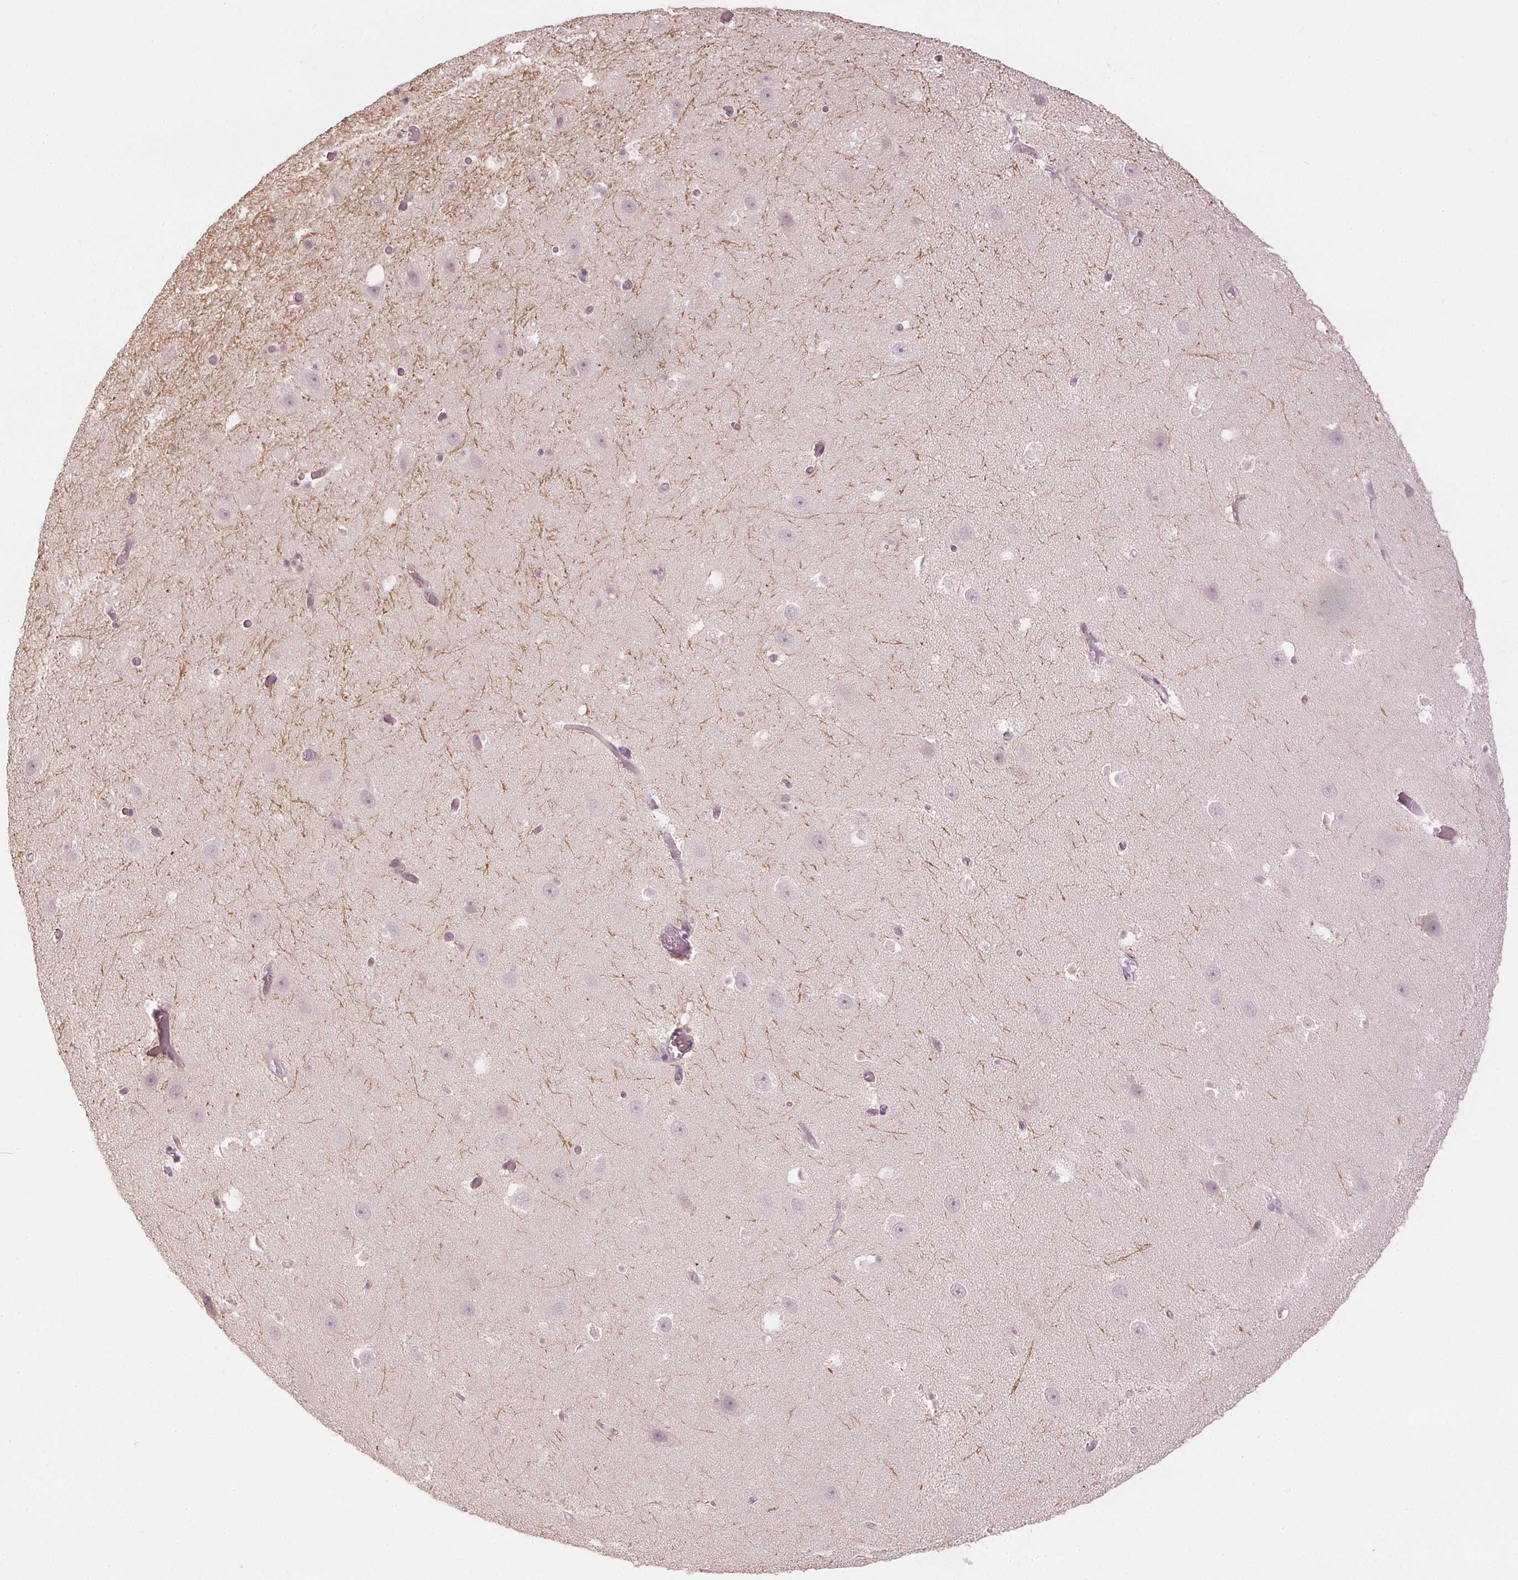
{"staining": {"intensity": "negative", "quantity": "none", "location": "none"}, "tissue": "hippocampus", "cell_type": "Glial cells", "image_type": "normal", "snomed": [{"axis": "morphology", "description": "Normal tissue, NOS"}, {"axis": "topography", "description": "Hippocampus"}], "caption": "Protein analysis of normal hippocampus displays no significant positivity in glial cells.", "gene": "ENSG00000267001", "patient": {"sex": "male", "age": 26}}